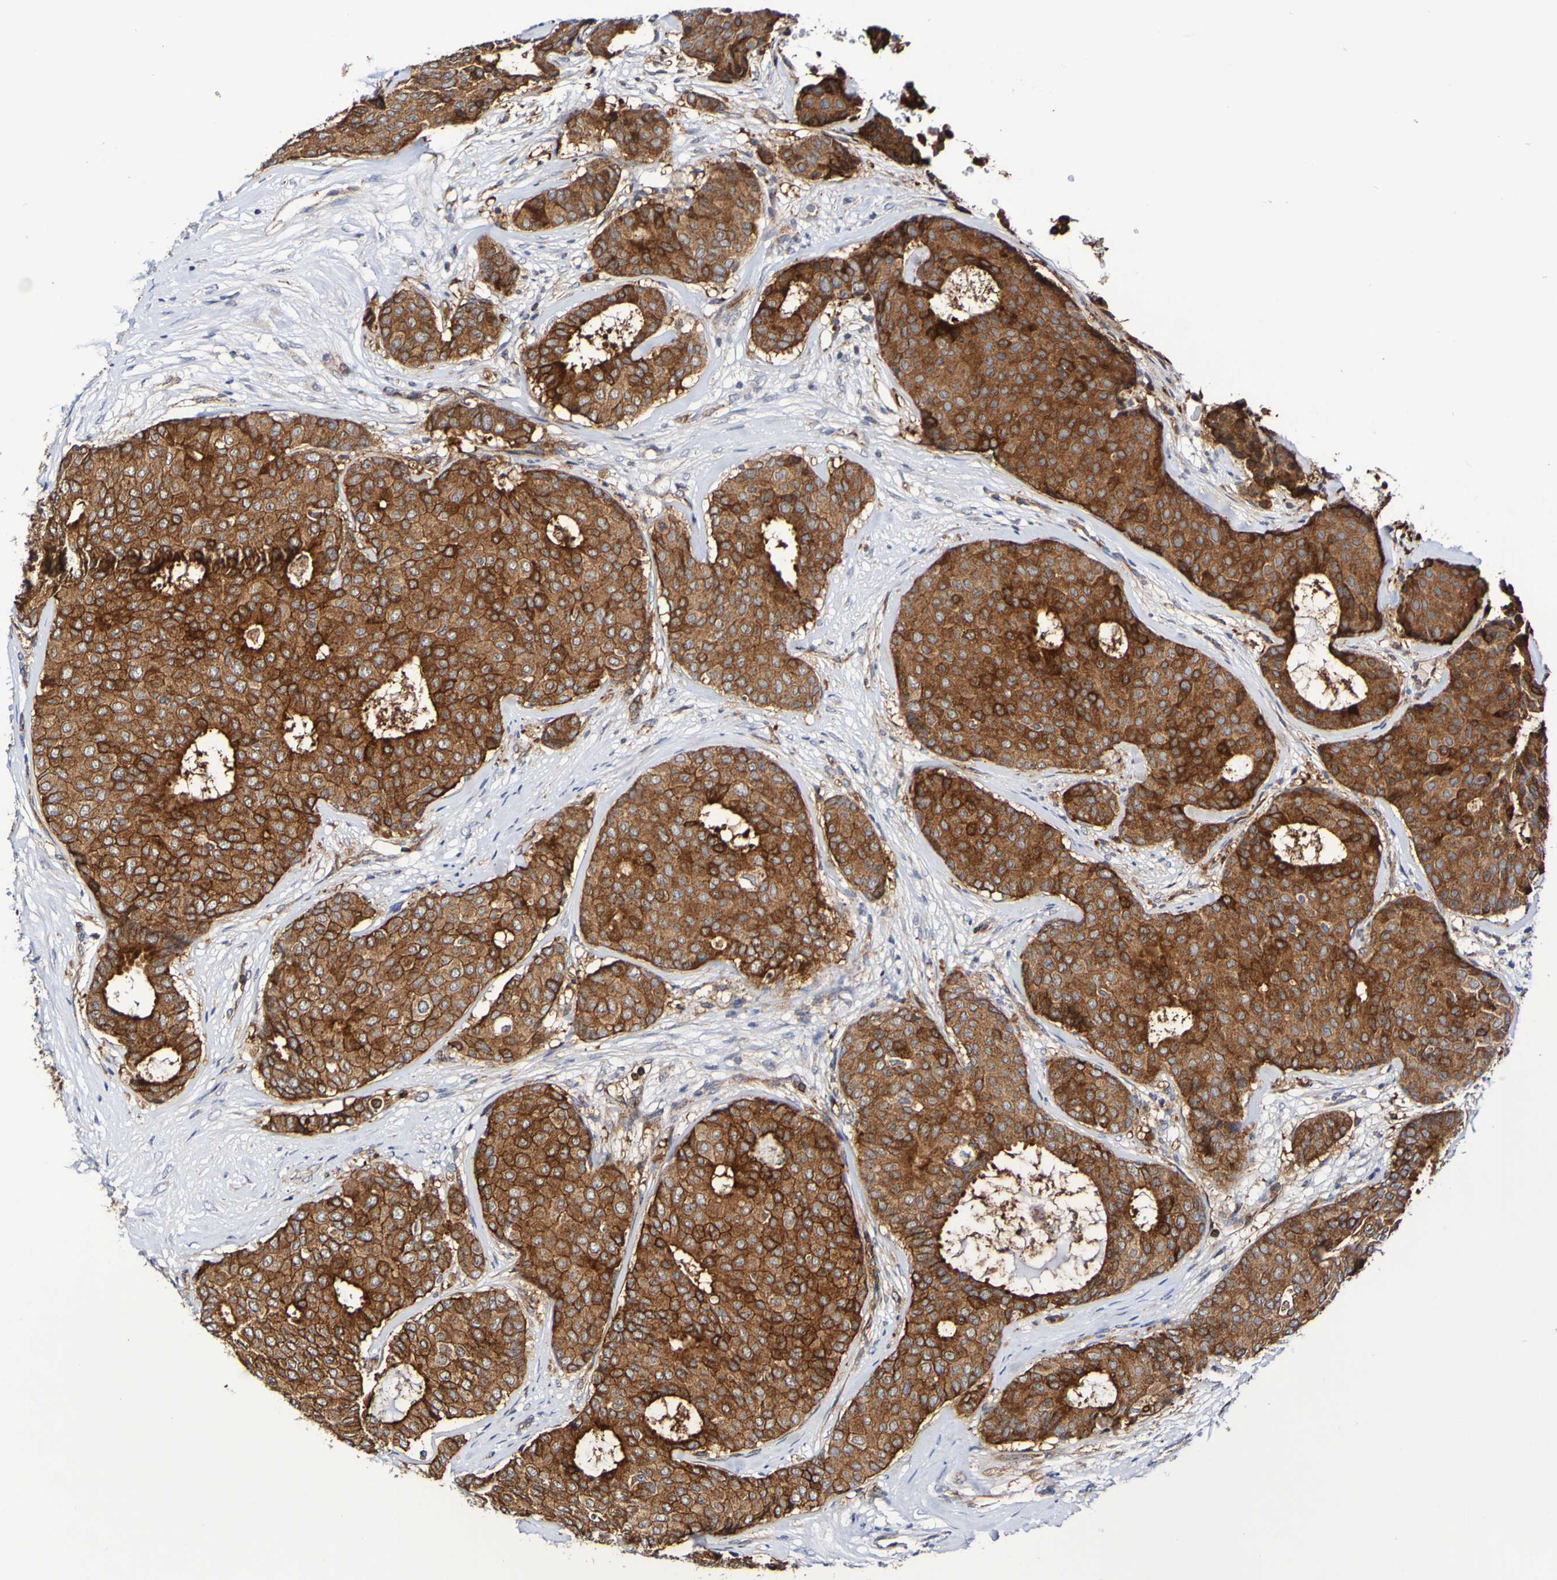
{"staining": {"intensity": "strong", "quantity": ">75%", "location": "cytoplasmic/membranous"}, "tissue": "breast cancer", "cell_type": "Tumor cells", "image_type": "cancer", "snomed": [{"axis": "morphology", "description": "Duct carcinoma"}, {"axis": "topography", "description": "Breast"}], "caption": "The immunohistochemical stain labels strong cytoplasmic/membranous staining in tumor cells of infiltrating ductal carcinoma (breast) tissue.", "gene": "GJB1", "patient": {"sex": "female", "age": 75}}